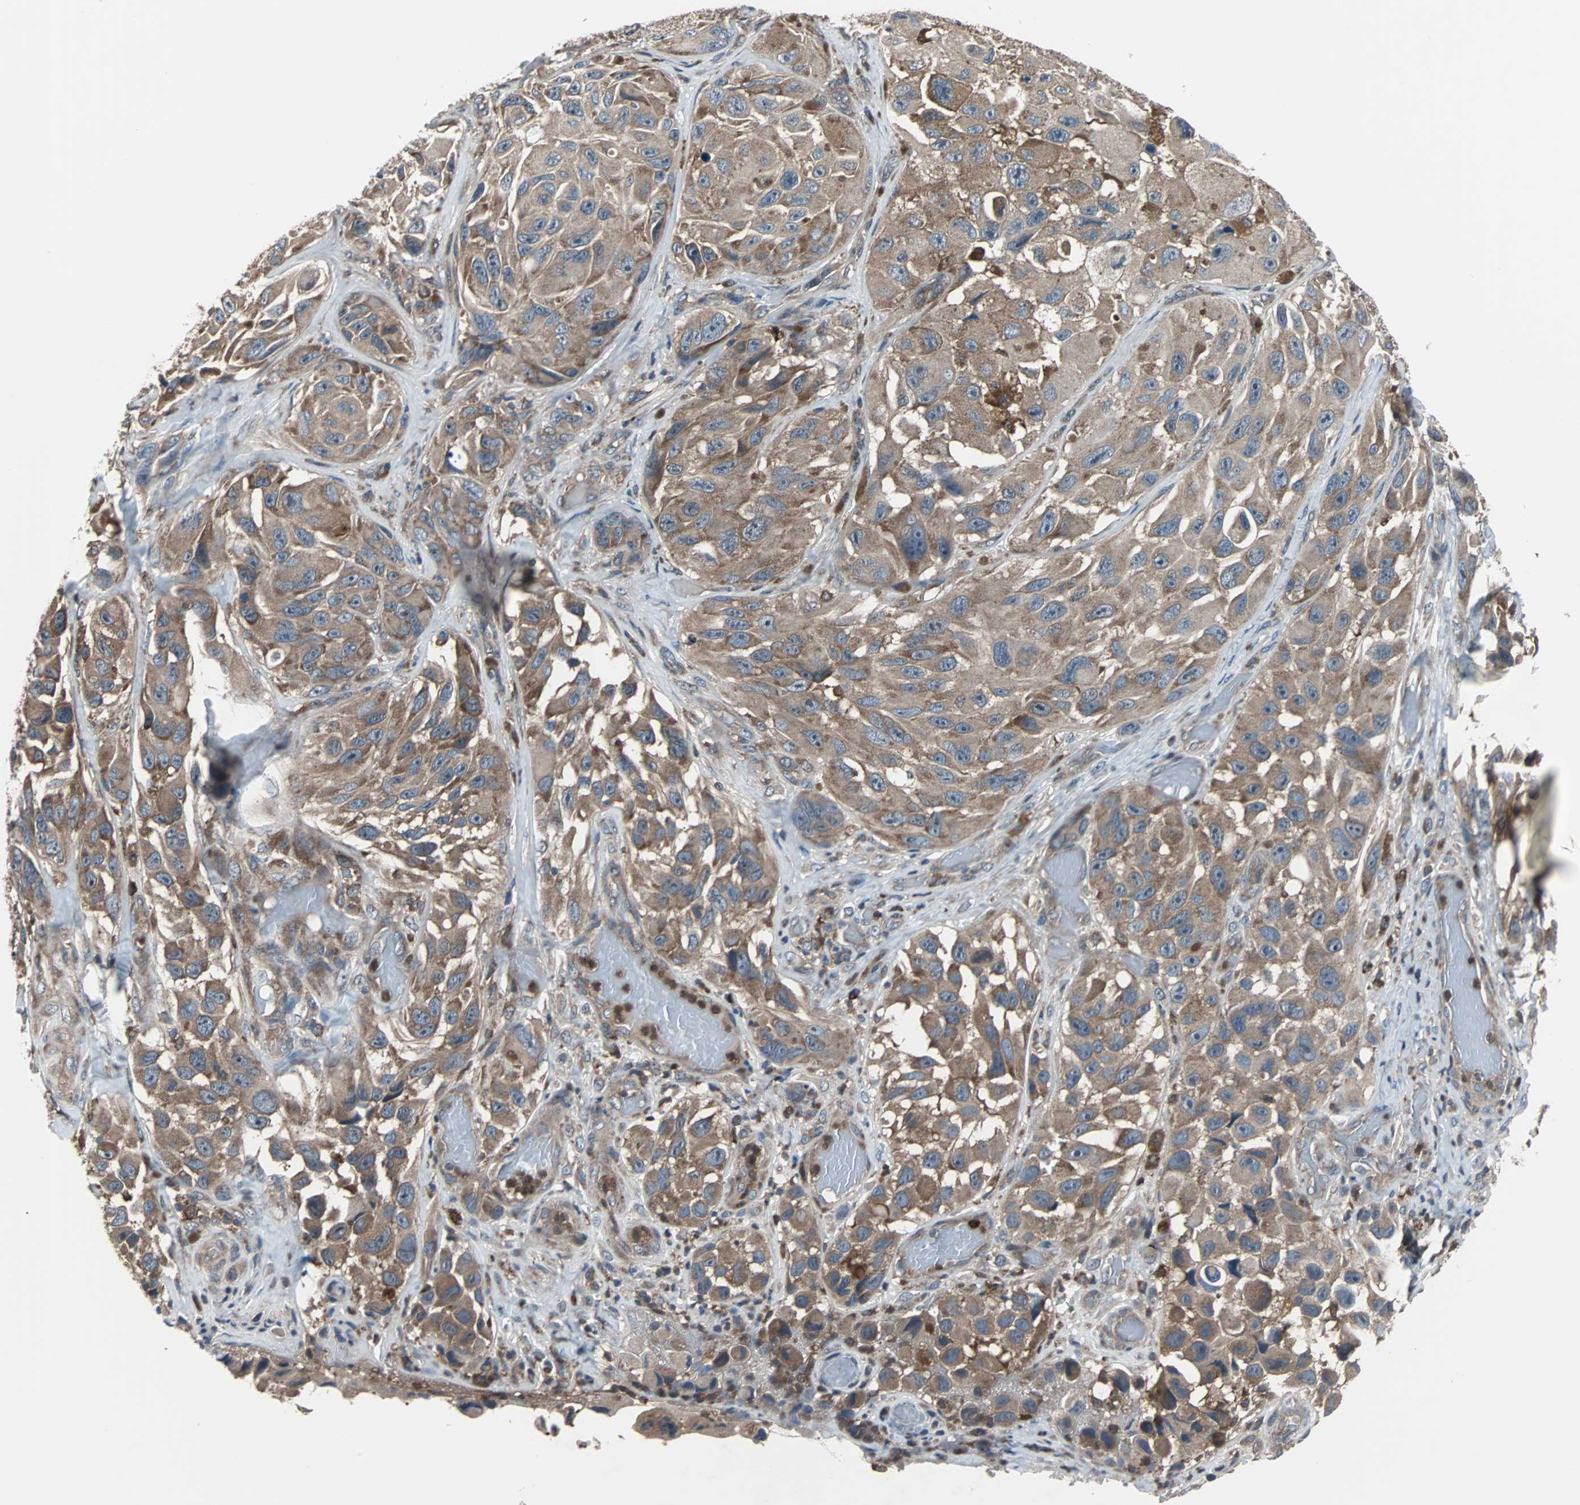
{"staining": {"intensity": "moderate", "quantity": ">75%", "location": "cytoplasmic/membranous"}, "tissue": "melanoma", "cell_type": "Tumor cells", "image_type": "cancer", "snomed": [{"axis": "morphology", "description": "Malignant melanoma, NOS"}, {"axis": "topography", "description": "Skin"}], "caption": "Approximately >75% of tumor cells in human melanoma show moderate cytoplasmic/membranous protein expression as visualized by brown immunohistochemical staining.", "gene": "PAK1", "patient": {"sex": "female", "age": 73}}